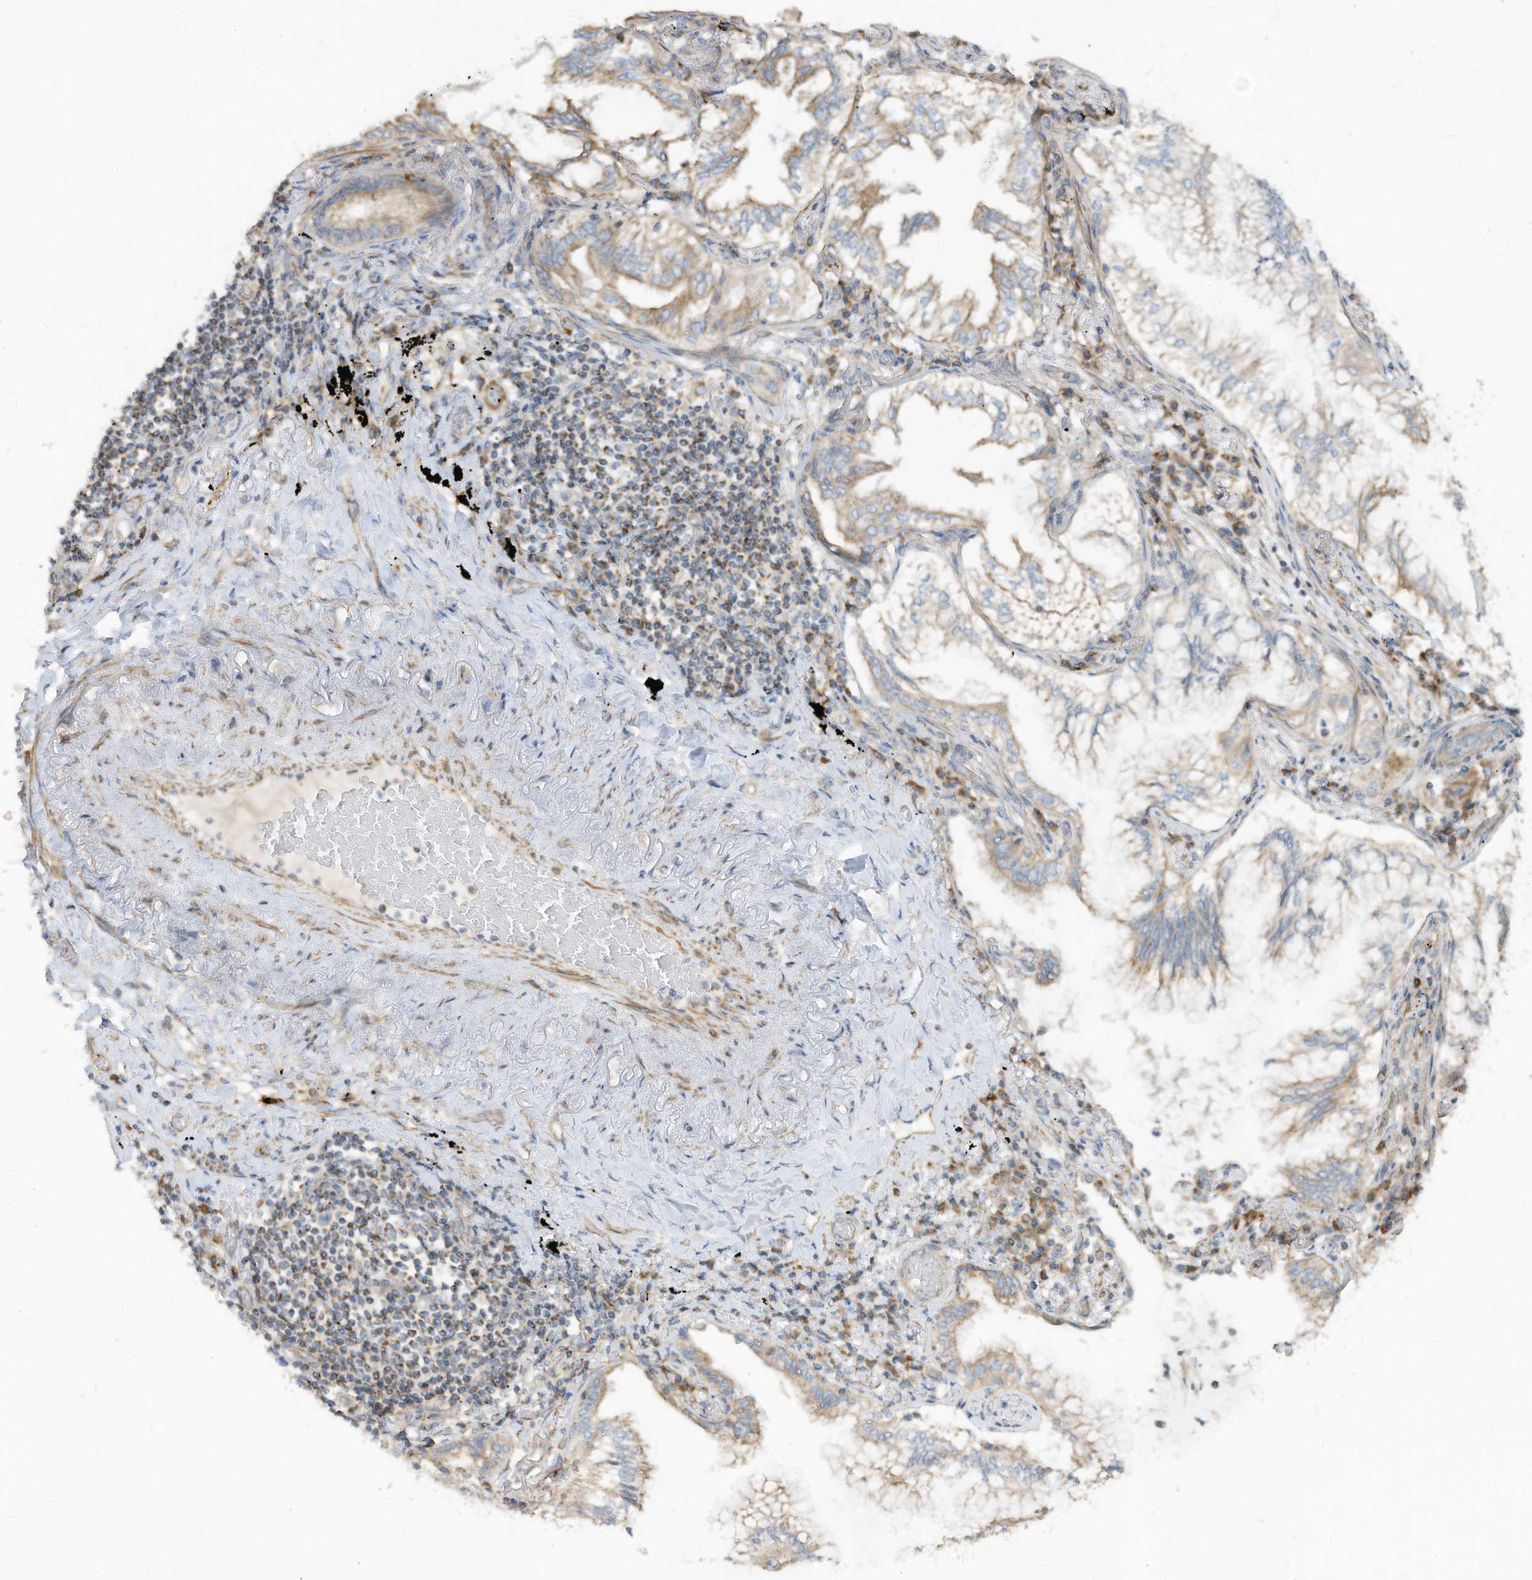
{"staining": {"intensity": "weak", "quantity": "25%-75%", "location": "cytoplasmic/membranous"}, "tissue": "lung cancer", "cell_type": "Tumor cells", "image_type": "cancer", "snomed": [{"axis": "morphology", "description": "Adenocarcinoma, NOS"}, {"axis": "topography", "description": "Lung"}], "caption": "Tumor cells show low levels of weak cytoplasmic/membranous staining in about 25%-75% of cells in human adenocarcinoma (lung).", "gene": "GTPBP2", "patient": {"sex": "female", "age": 70}}